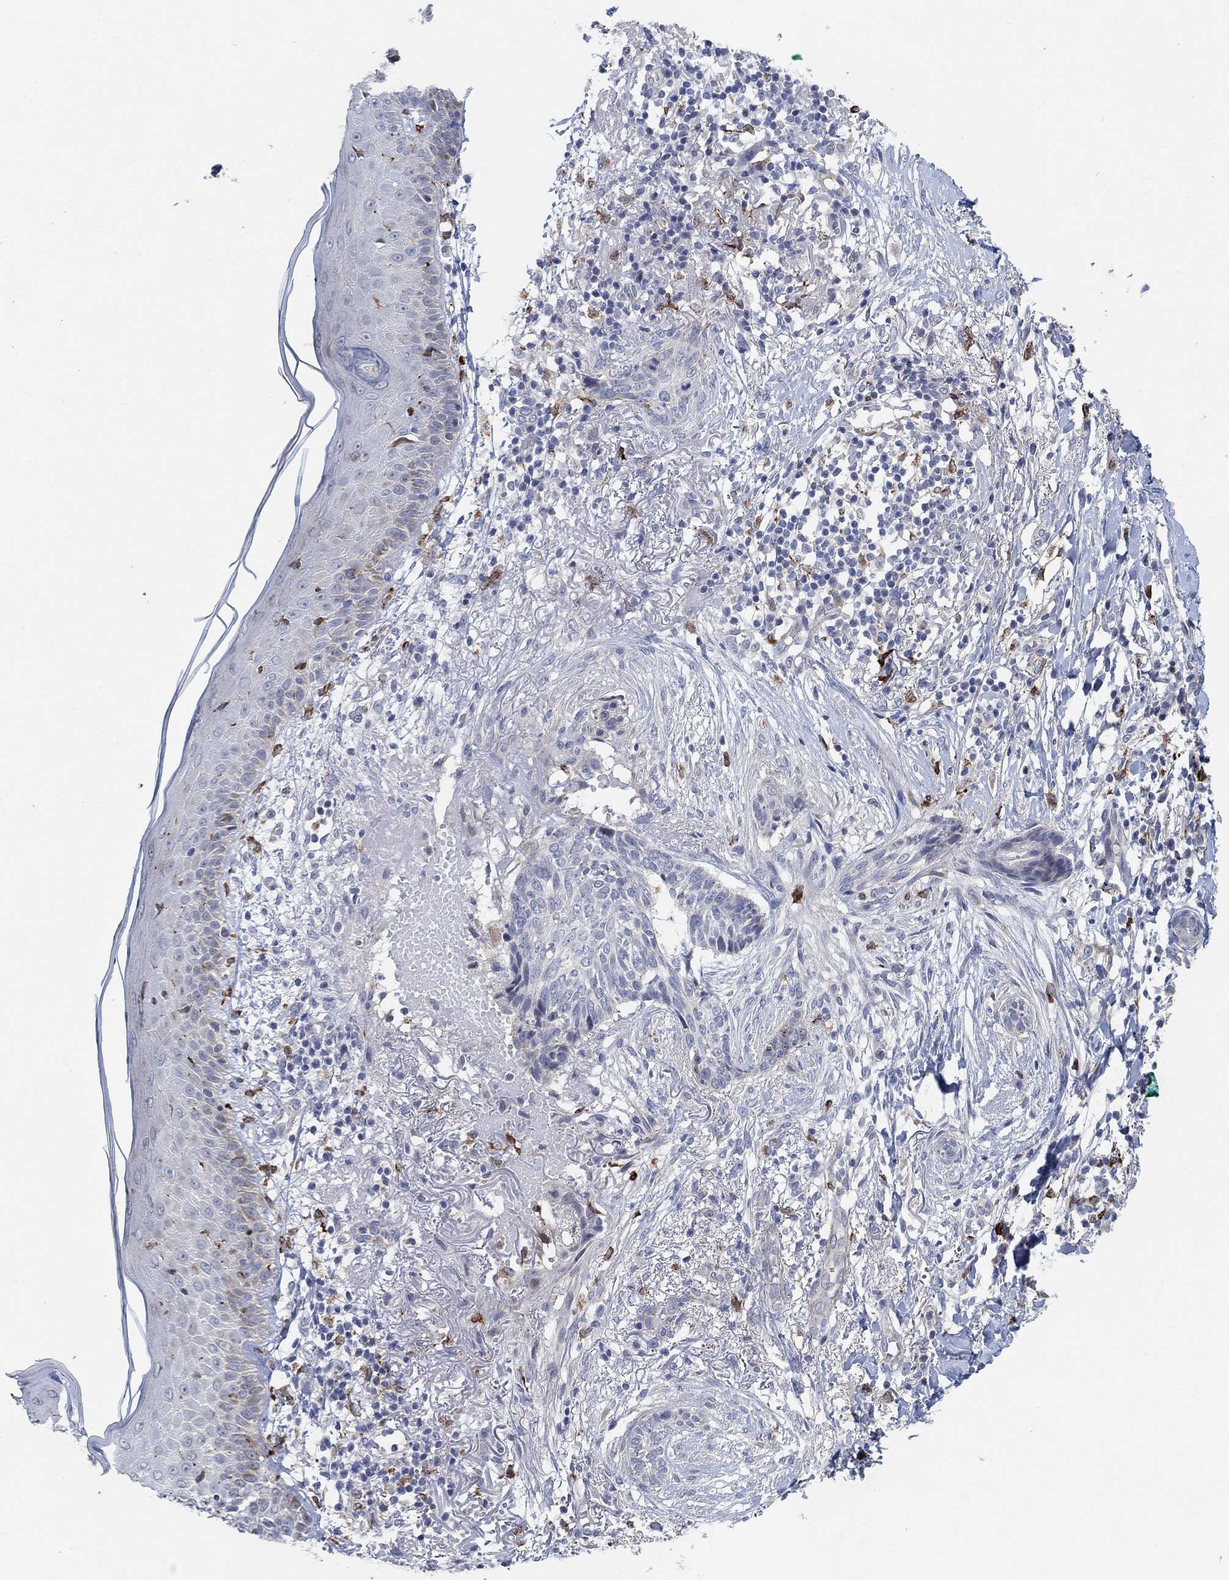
{"staining": {"intensity": "negative", "quantity": "none", "location": "none"}, "tissue": "skin cancer", "cell_type": "Tumor cells", "image_type": "cancer", "snomed": [{"axis": "morphology", "description": "Normal tissue, NOS"}, {"axis": "morphology", "description": "Basal cell carcinoma"}, {"axis": "topography", "description": "Skin"}], "caption": "Skin cancer (basal cell carcinoma) was stained to show a protein in brown. There is no significant staining in tumor cells.", "gene": "HCRTR1", "patient": {"sex": "male", "age": 84}}